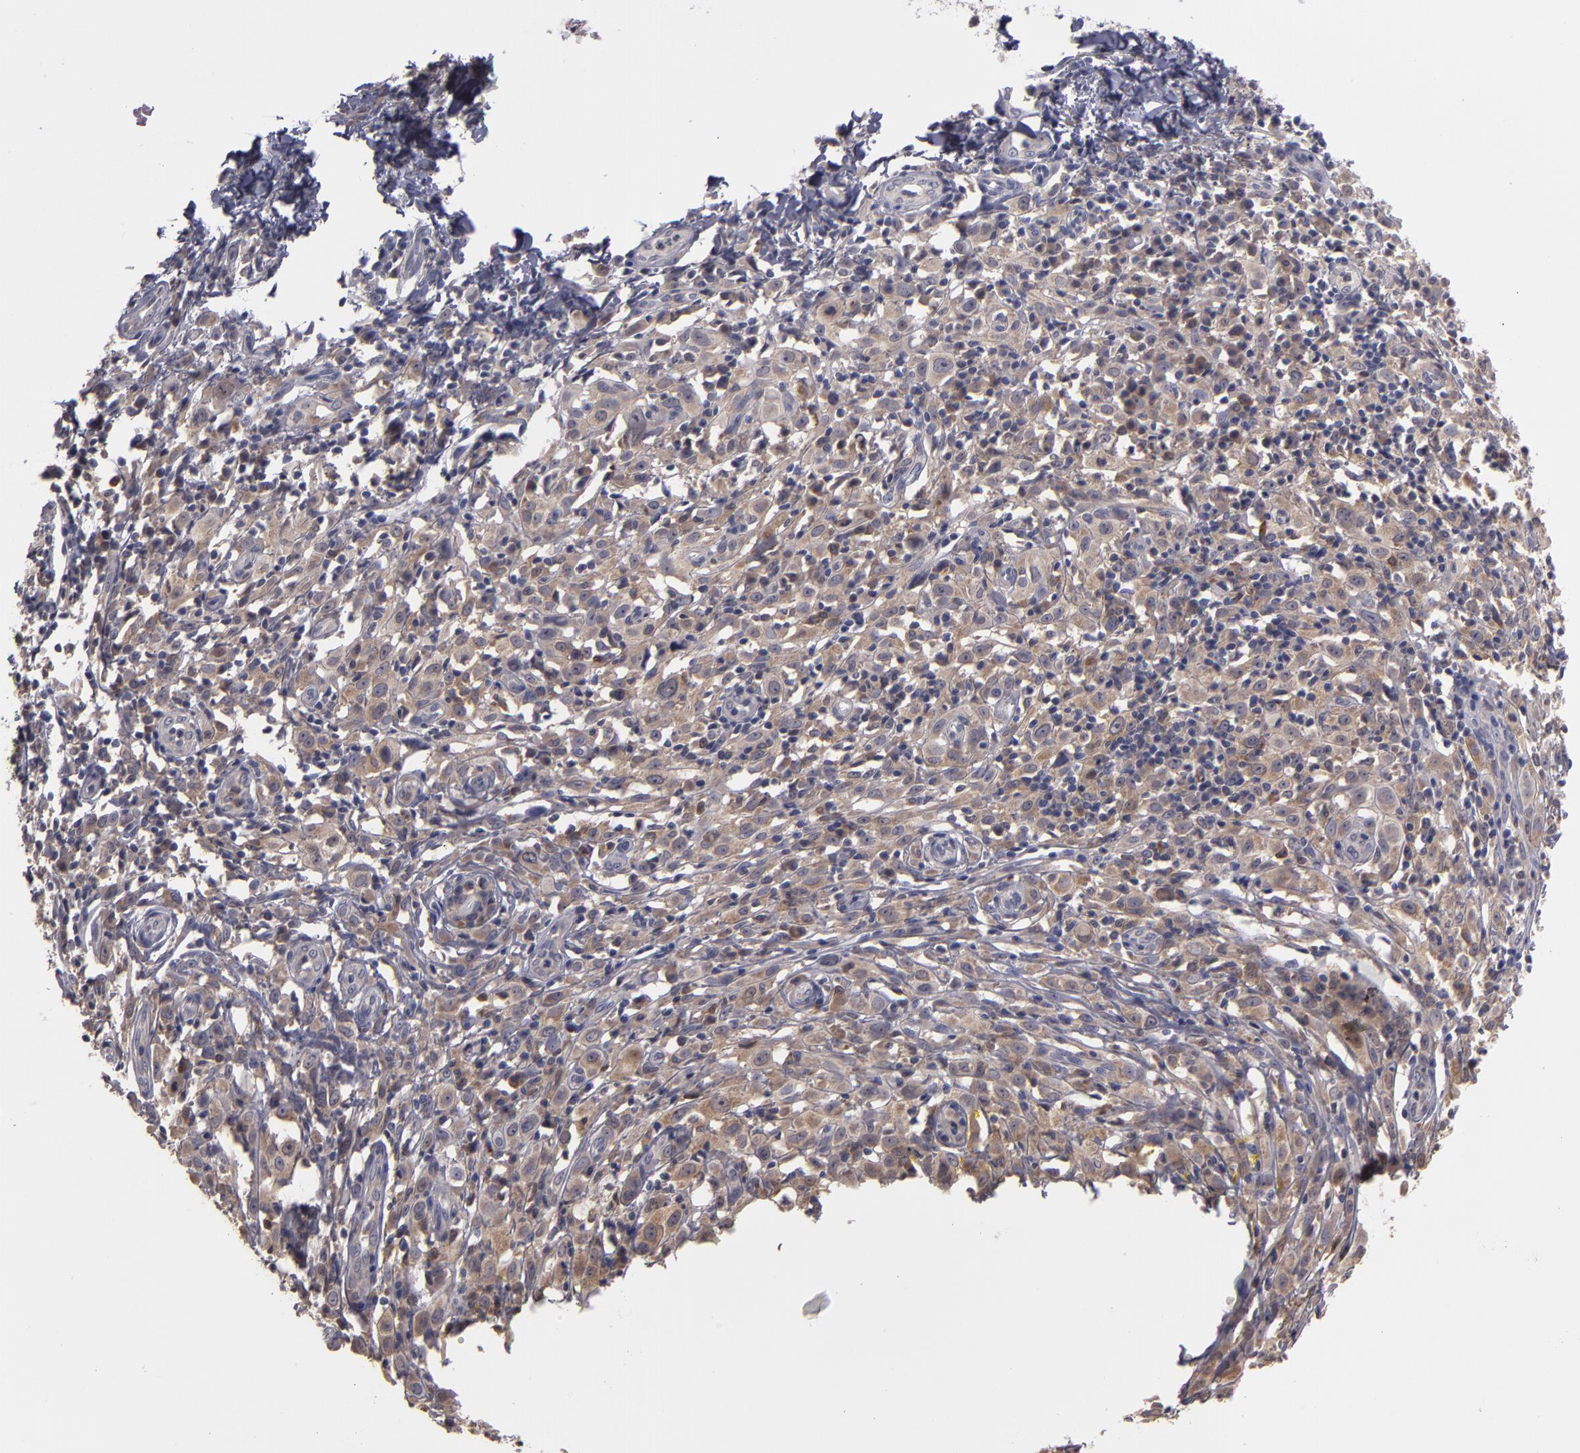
{"staining": {"intensity": "moderate", "quantity": ">75%", "location": "cytoplasmic/membranous"}, "tissue": "melanoma", "cell_type": "Tumor cells", "image_type": "cancer", "snomed": [{"axis": "morphology", "description": "Malignant melanoma, NOS"}, {"axis": "topography", "description": "Skin"}], "caption": "Melanoma tissue reveals moderate cytoplasmic/membranous staining in about >75% of tumor cells, visualized by immunohistochemistry. (Stains: DAB in brown, nuclei in blue, Microscopy: brightfield microscopy at high magnification).", "gene": "MTHFD1", "patient": {"sex": "female", "age": 52}}